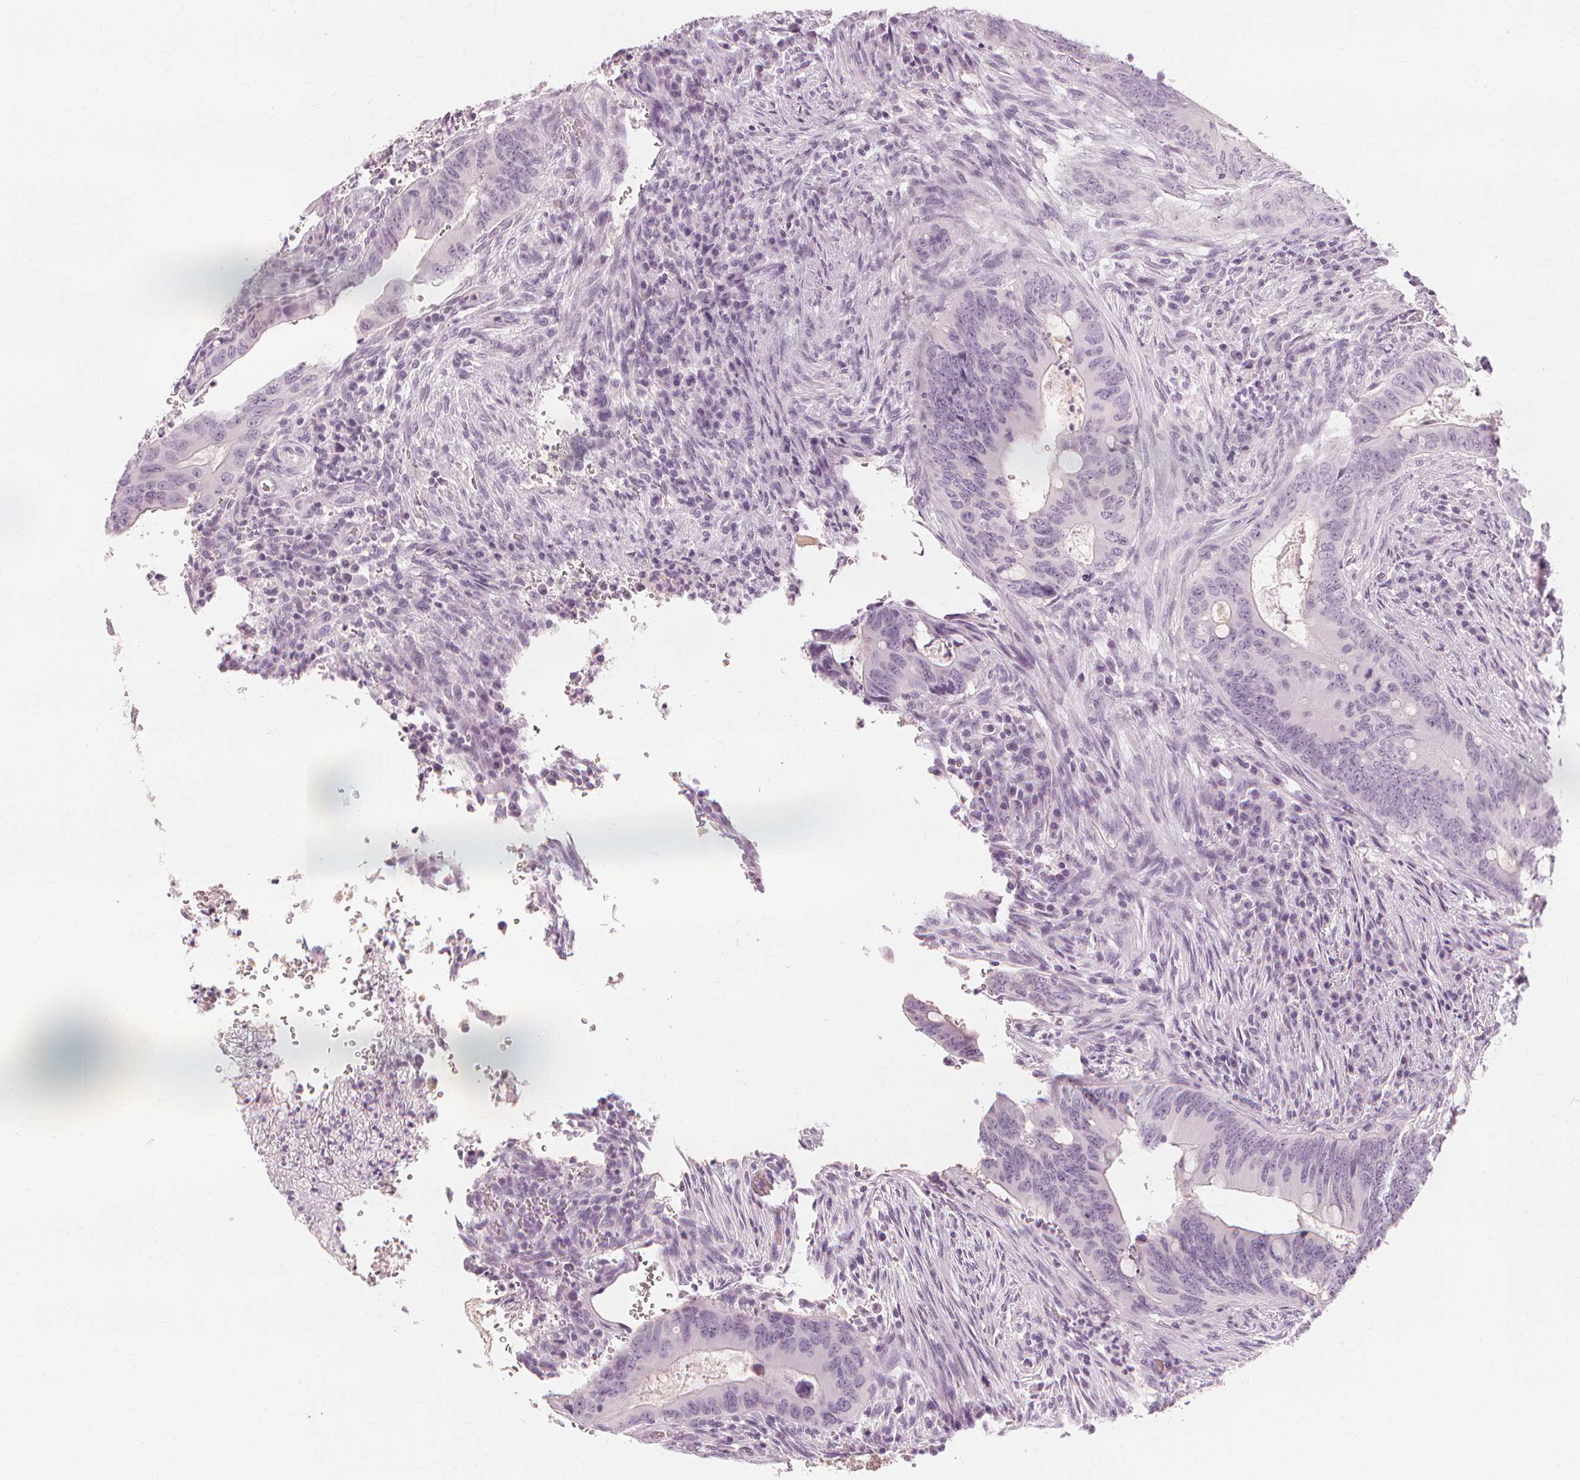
{"staining": {"intensity": "negative", "quantity": "none", "location": "none"}, "tissue": "colorectal cancer", "cell_type": "Tumor cells", "image_type": "cancer", "snomed": [{"axis": "morphology", "description": "Adenocarcinoma, NOS"}, {"axis": "topography", "description": "Colon"}], "caption": "The IHC micrograph has no significant staining in tumor cells of colorectal cancer tissue.", "gene": "MUC12", "patient": {"sex": "female", "age": 74}}